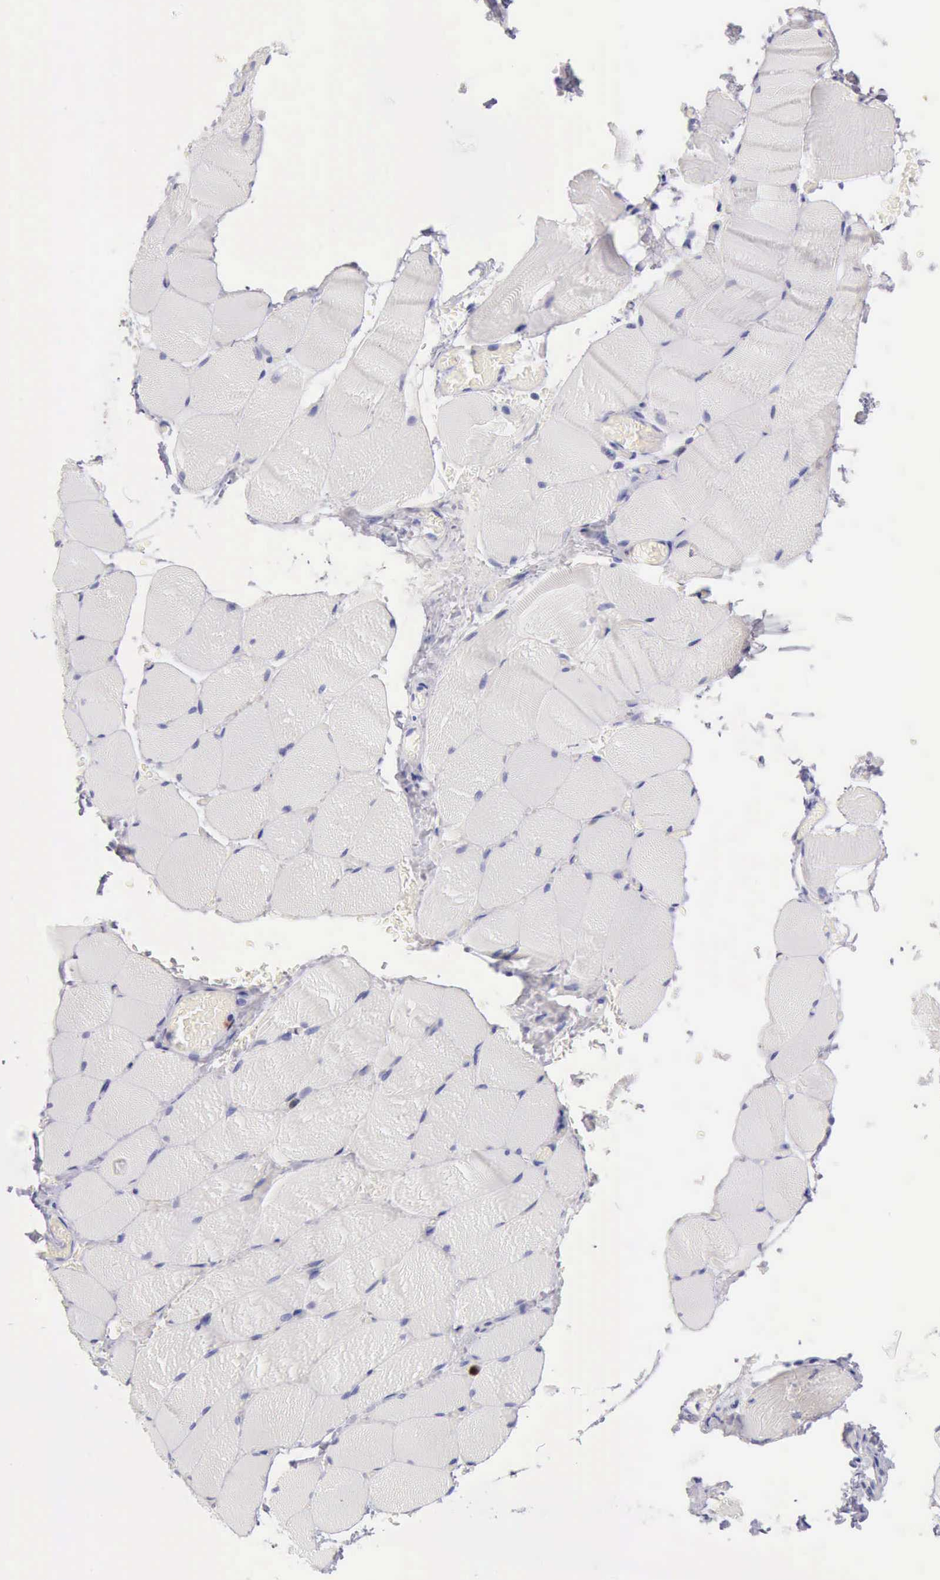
{"staining": {"intensity": "negative", "quantity": "none", "location": "none"}, "tissue": "skeletal muscle", "cell_type": "Myocytes", "image_type": "normal", "snomed": [{"axis": "morphology", "description": "Normal tissue, NOS"}, {"axis": "topography", "description": "Skeletal muscle"}, {"axis": "topography", "description": "Soft tissue"}], "caption": "This is an immunohistochemistry histopathology image of normal human skeletal muscle. There is no expression in myocytes.", "gene": "CSTA", "patient": {"sex": "female", "age": 58}}